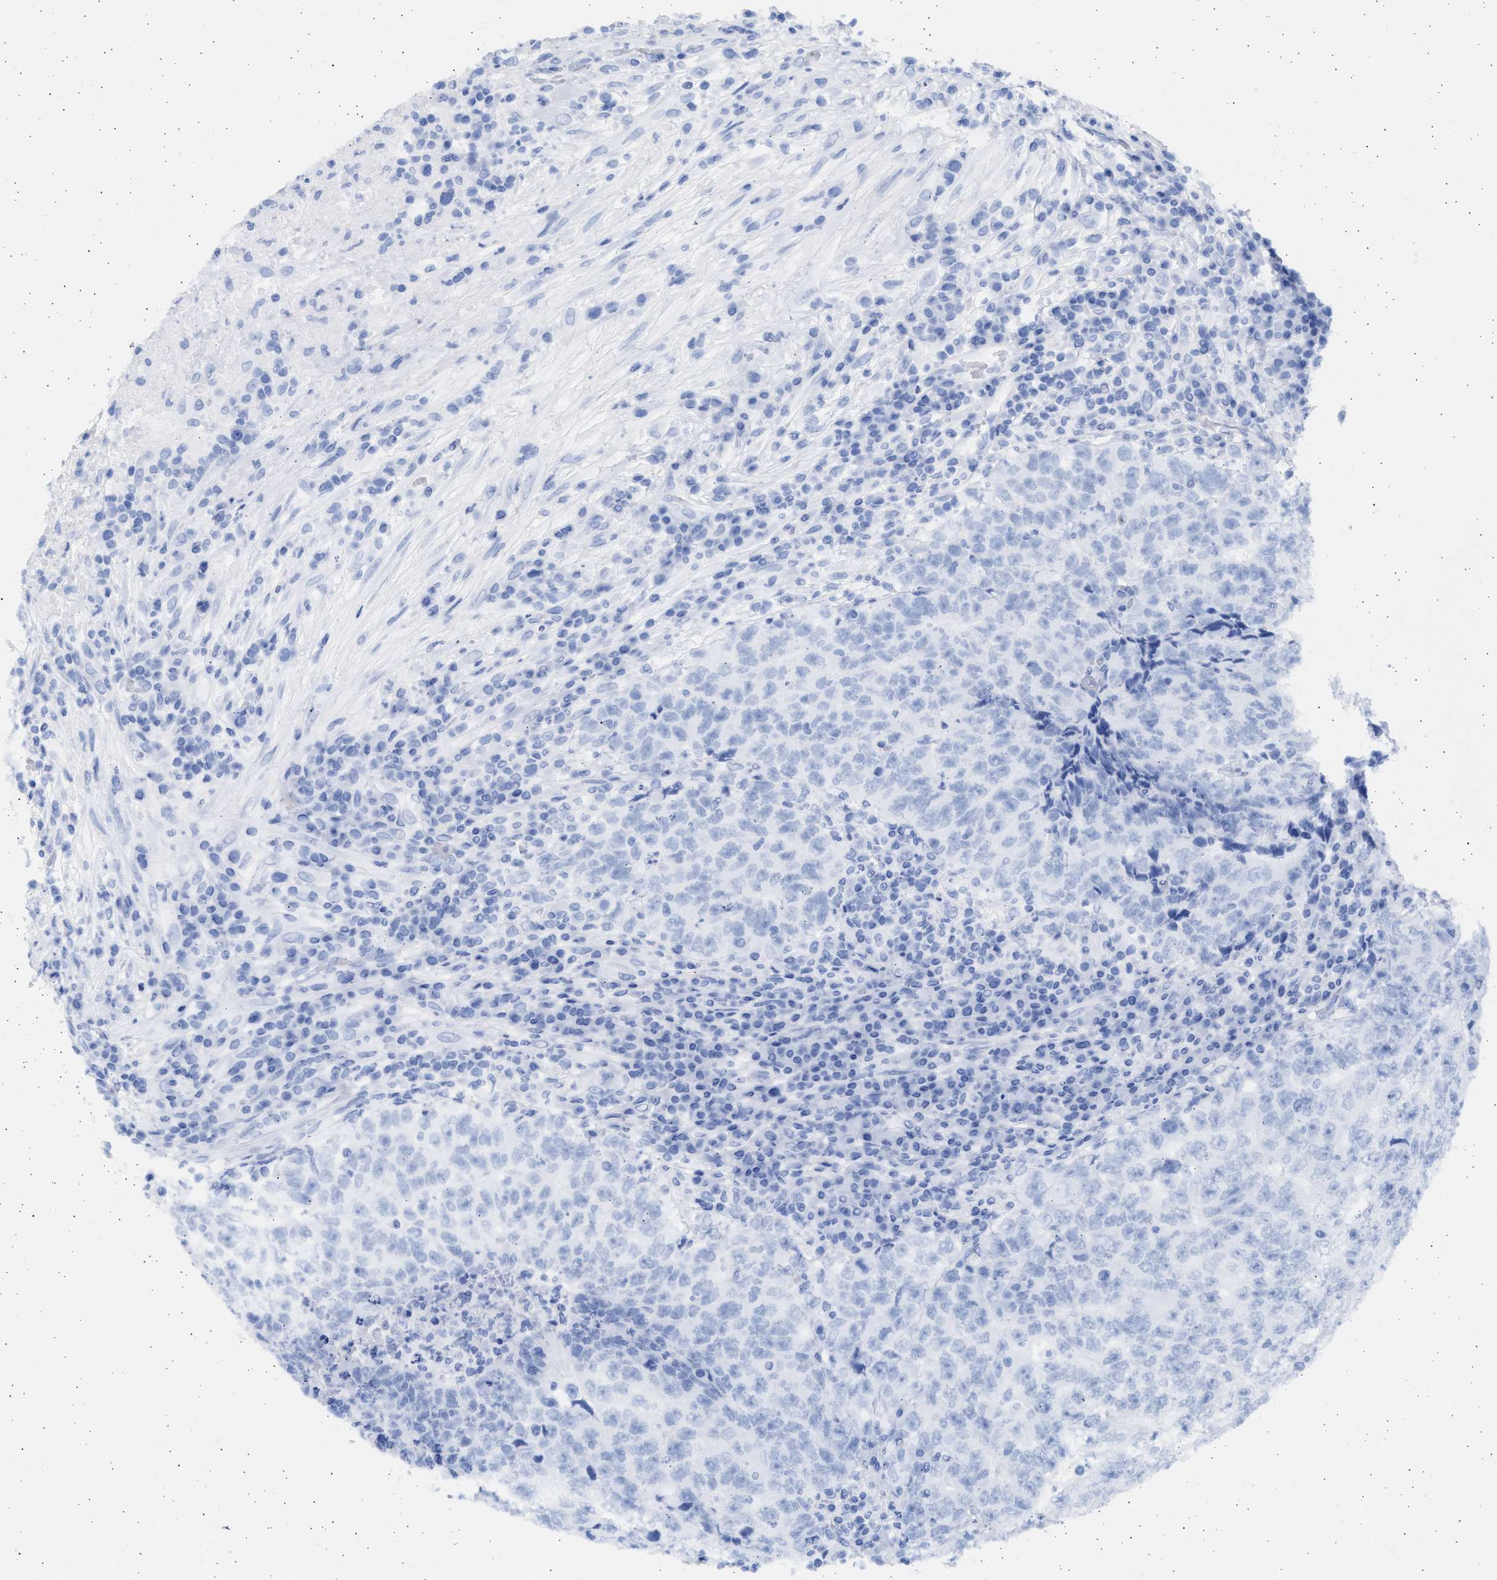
{"staining": {"intensity": "negative", "quantity": "none", "location": "none"}, "tissue": "testis cancer", "cell_type": "Tumor cells", "image_type": "cancer", "snomed": [{"axis": "morphology", "description": "Necrosis, NOS"}, {"axis": "morphology", "description": "Carcinoma, Embryonal, NOS"}, {"axis": "topography", "description": "Testis"}], "caption": "Testis embryonal carcinoma was stained to show a protein in brown. There is no significant positivity in tumor cells.", "gene": "ALDOC", "patient": {"sex": "male", "age": 19}}